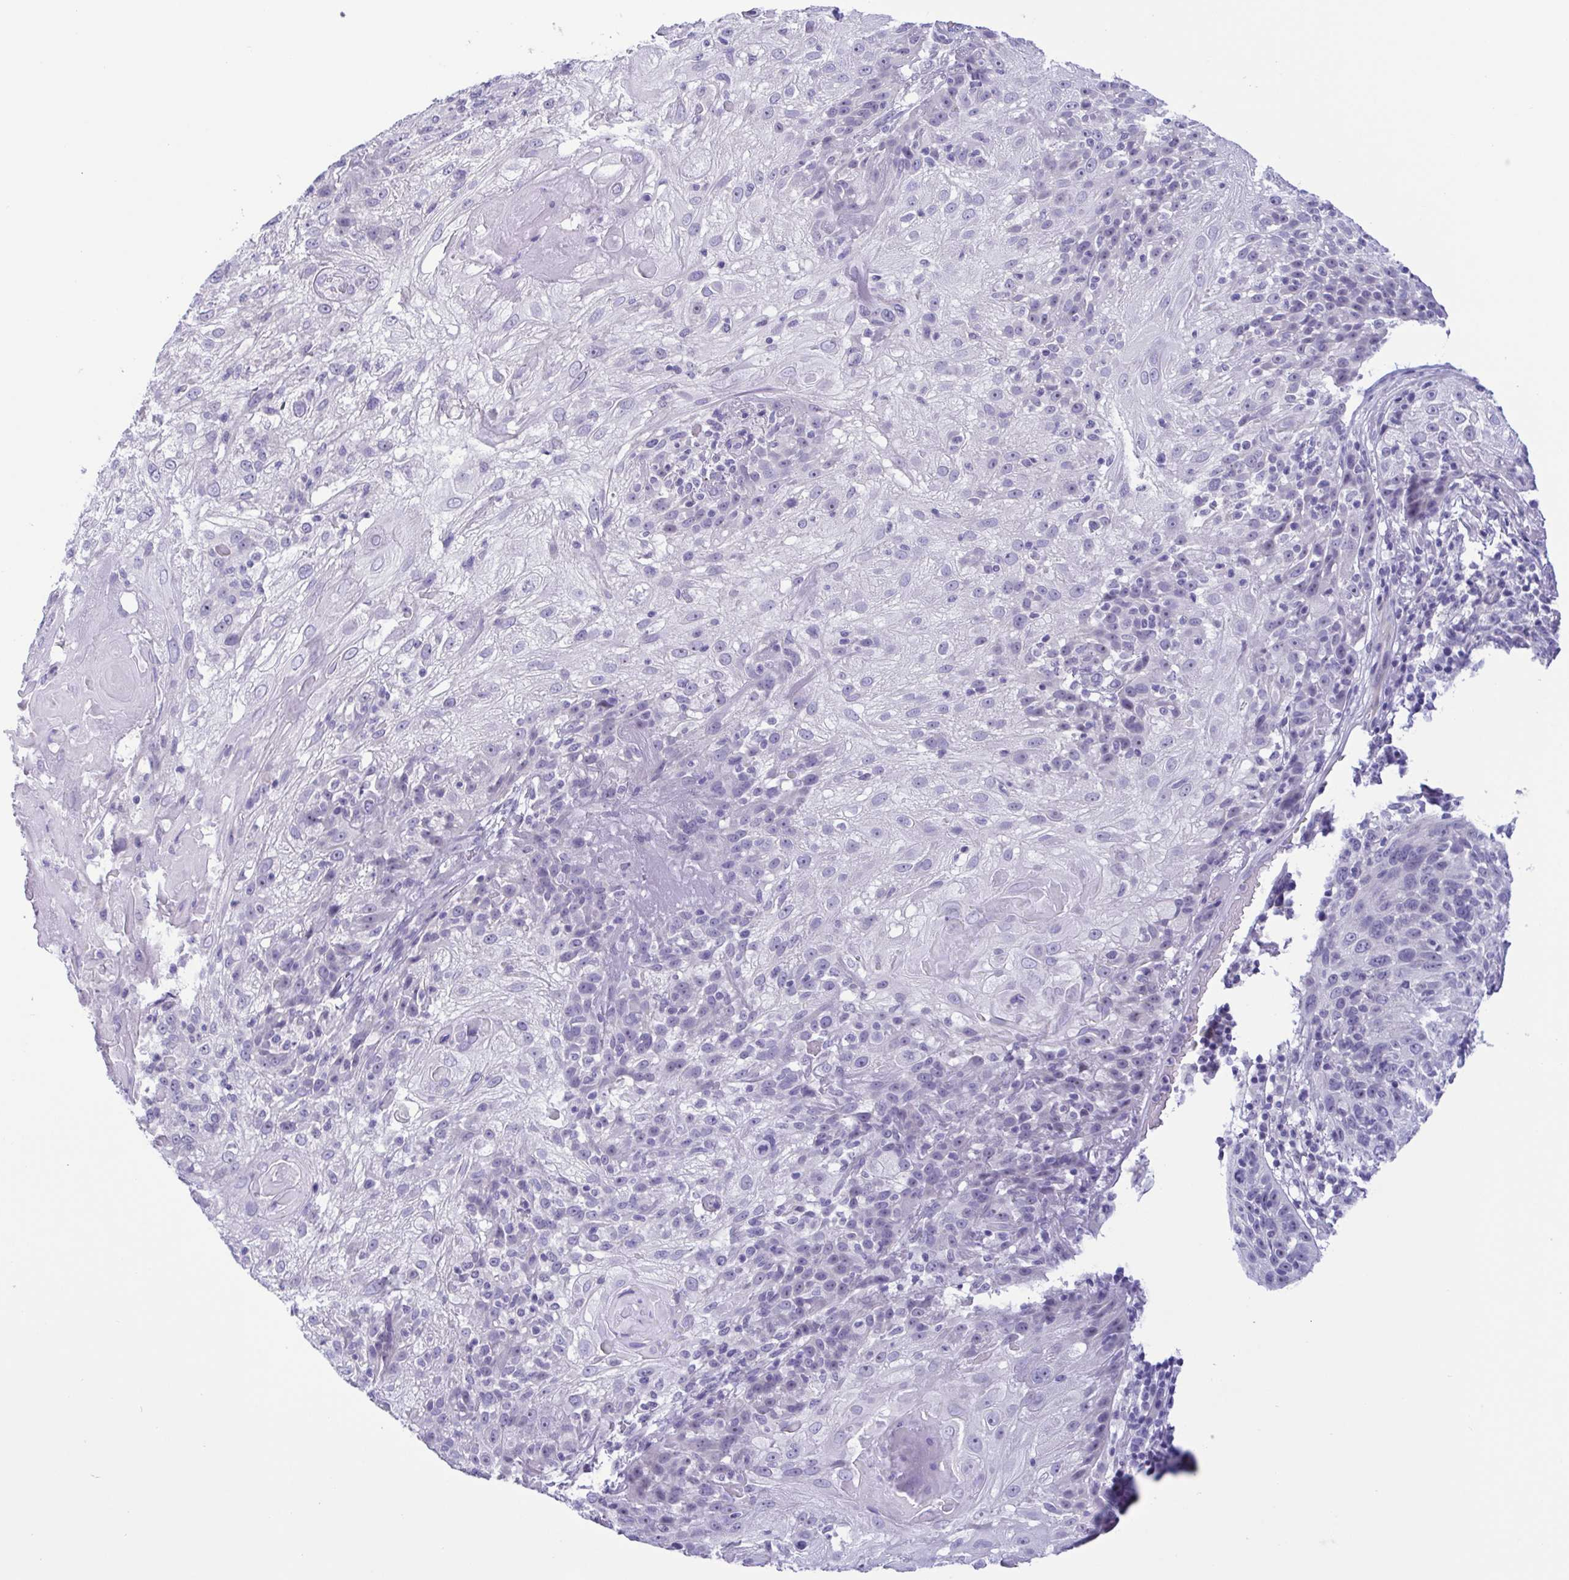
{"staining": {"intensity": "negative", "quantity": "none", "location": "none"}, "tissue": "skin cancer", "cell_type": "Tumor cells", "image_type": "cancer", "snomed": [{"axis": "morphology", "description": "Normal tissue, NOS"}, {"axis": "morphology", "description": "Squamous cell carcinoma, NOS"}, {"axis": "topography", "description": "Skin"}], "caption": "High power microscopy image of an IHC image of squamous cell carcinoma (skin), revealing no significant expression in tumor cells.", "gene": "MYL7", "patient": {"sex": "female", "age": 83}}